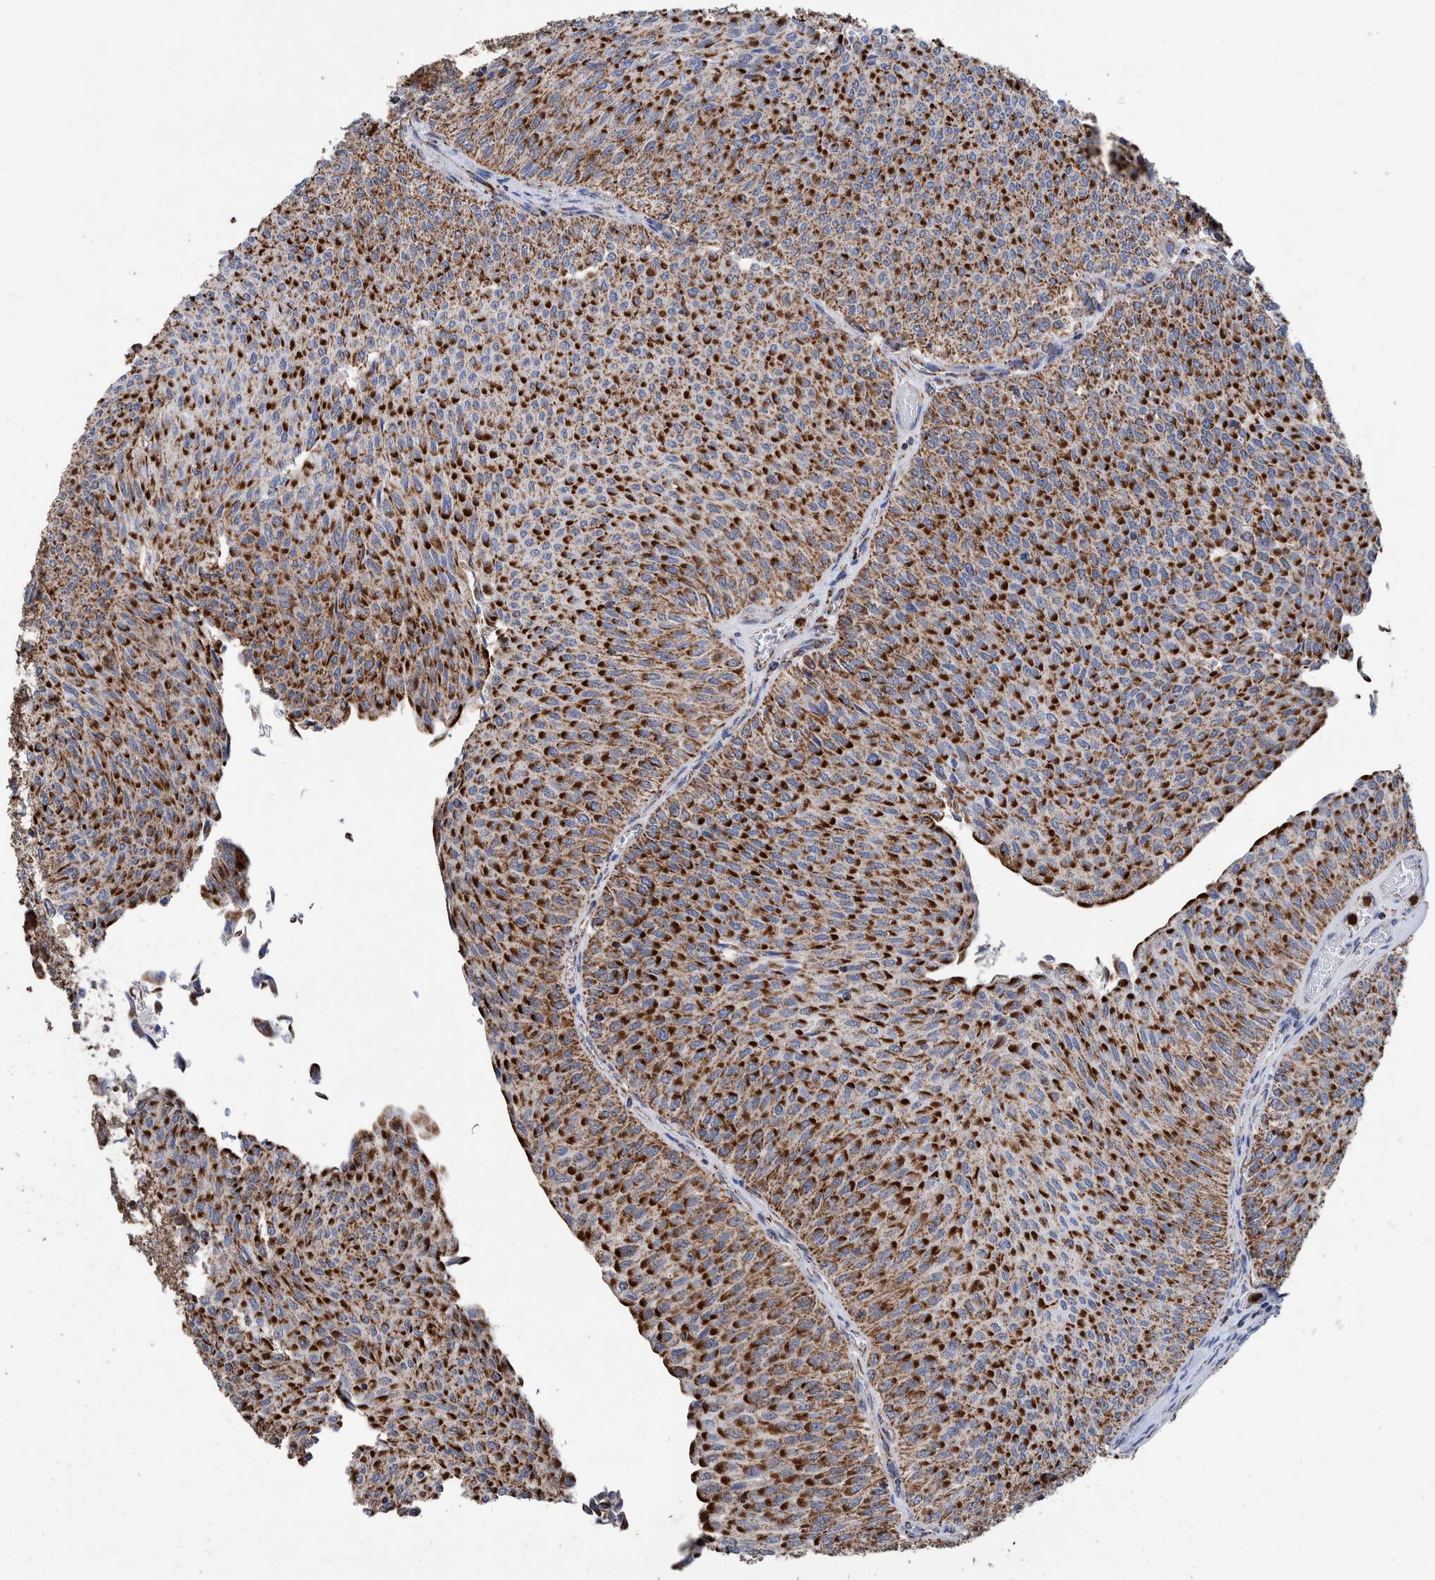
{"staining": {"intensity": "strong", "quantity": ">75%", "location": "cytoplasmic/membranous"}, "tissue": "urothelial cancer", "cell_type": "Tumor cells", "image_type": "cancer", "snomed": [{"axis": "morphology", "description": "Urothelial carcinoma, Low grade"}, {"axis": "topography", "description": "Urinary bladder"}], "caption": "High-power microscopy captured an IHC image of urothelial cancer, revealing strong cytoplasmic/membranous expression in approximately >75% of tumor cells.", "gene": "DECR1", "patient": {"sex": "male", "age": 78}}